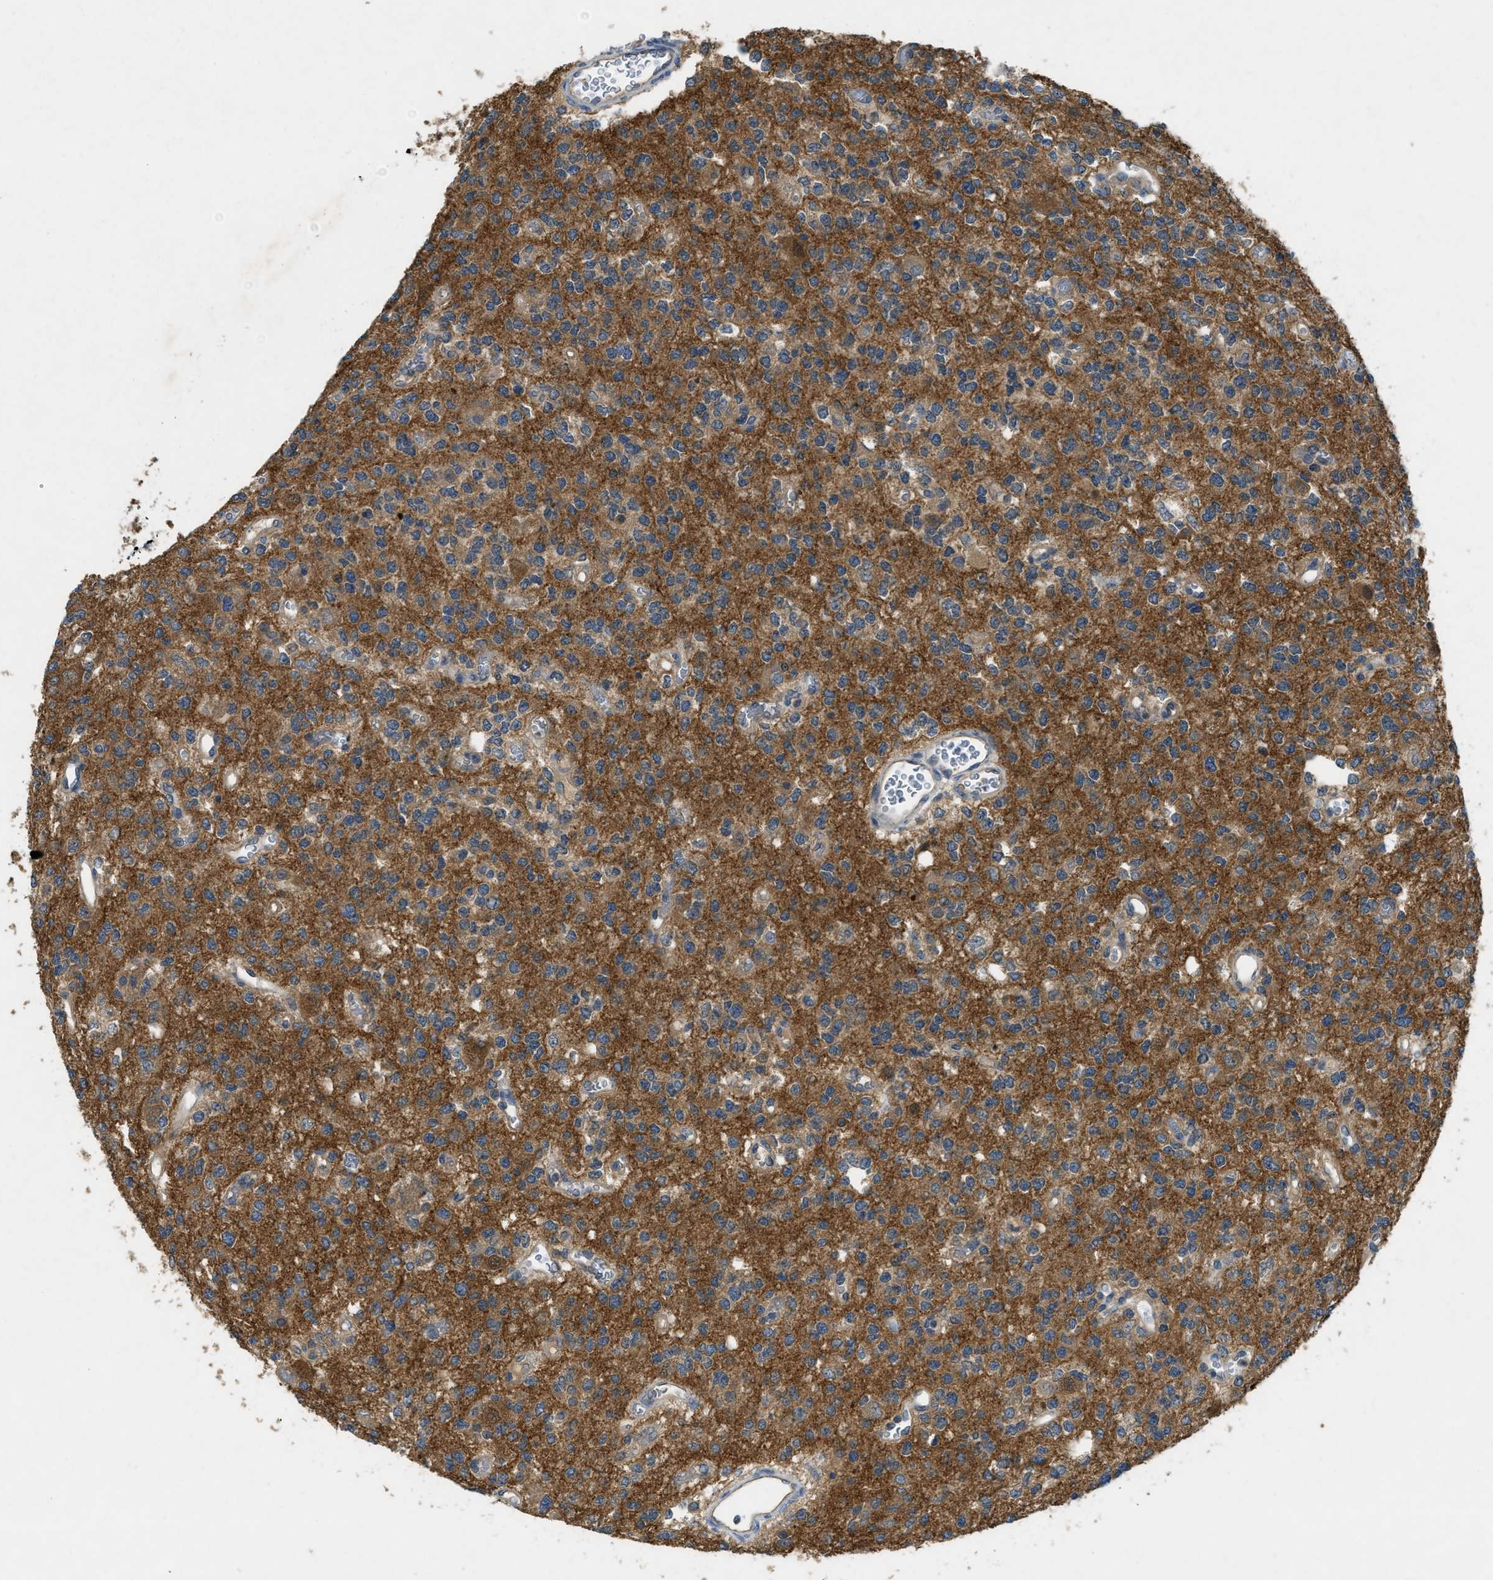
{"staining": {"intensity": "weak", "quantity": ">75%", "location": "cytoplasmic/membranous"}, "tissue": "glioma", "cell_type": "Tumor cells", "image_type": "cancer", "snomed": [{"axis": "morphology", "description": "Glioma, malignant, Low grade"}, {"axis": "topography", "description": "Brain"}], "caption": "Immunohistochemistry (IHC) (DAB (3,3'-diaminobenzidine)) staining of glioma displays weak cytoplasmic/membranous protein positivity in about >75% of tumor cells.", "gene": "PPP3CA", "patient": {"sex": "male", "age": 38}}